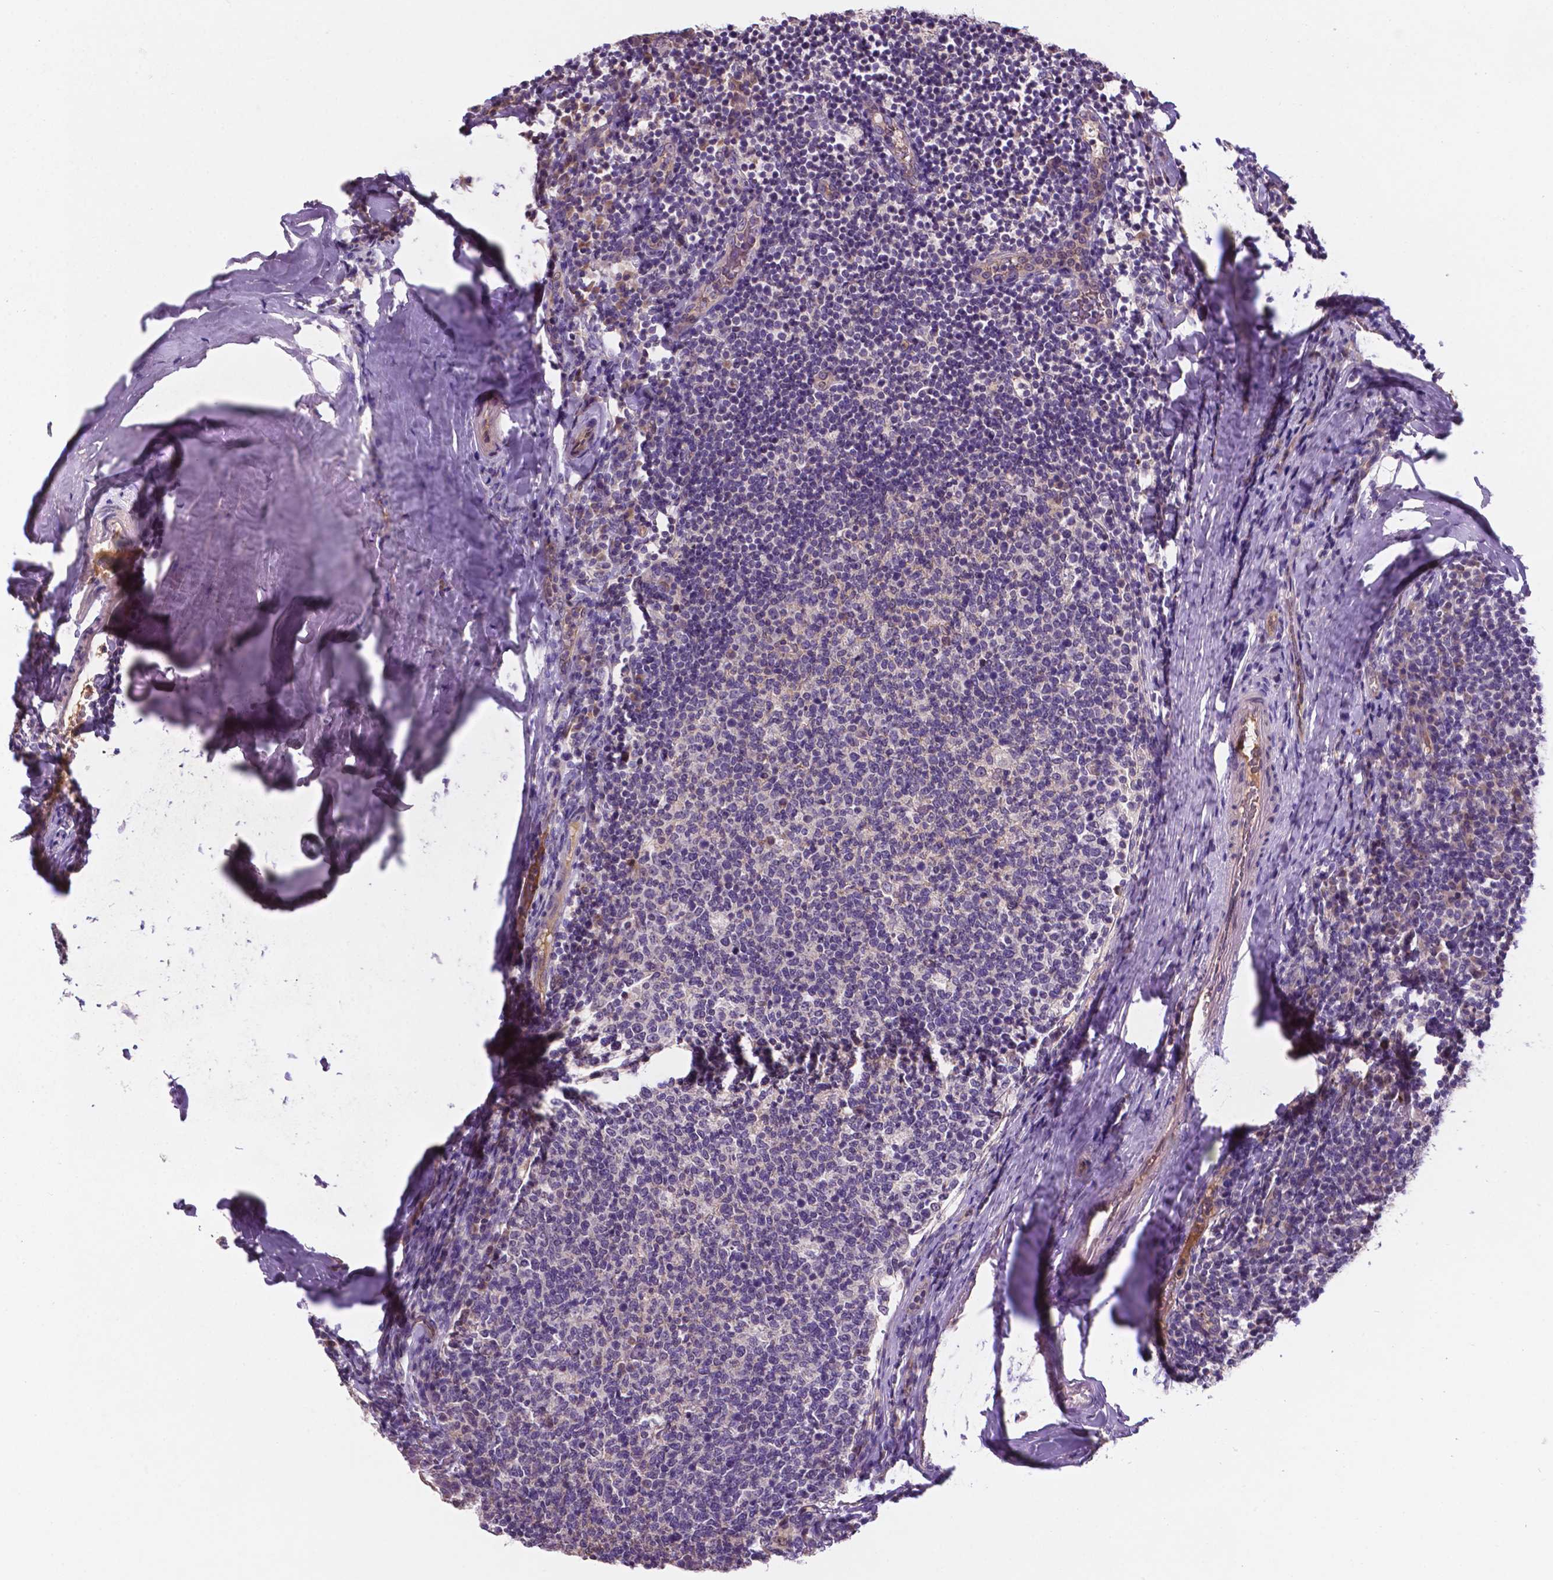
{"staining": {"intensity": "negative", "quantity": "none", "location": "none"}, "tissue": "tonsil", "cell_type": "Germinal center cells", "image_type": "normal", "snomed": [{"axis": "morphology", "description": "Normal tissue, NOS"}, {"axis": "topography", "description": "Tonsil"}], "caption": "DAB immunohistochemical staining of unremarkable tonsil shows no significant positivity in germinal center cells. (Stains: DAB (3,3'-diaminobenzidine) immunohistochemistry (IHC) with hematoxylin counter stain, Microscopy: brightfield microscopy at high magnification).", "gene": "TM4SF20", "patient": {"sex": "female", "age": 10}}